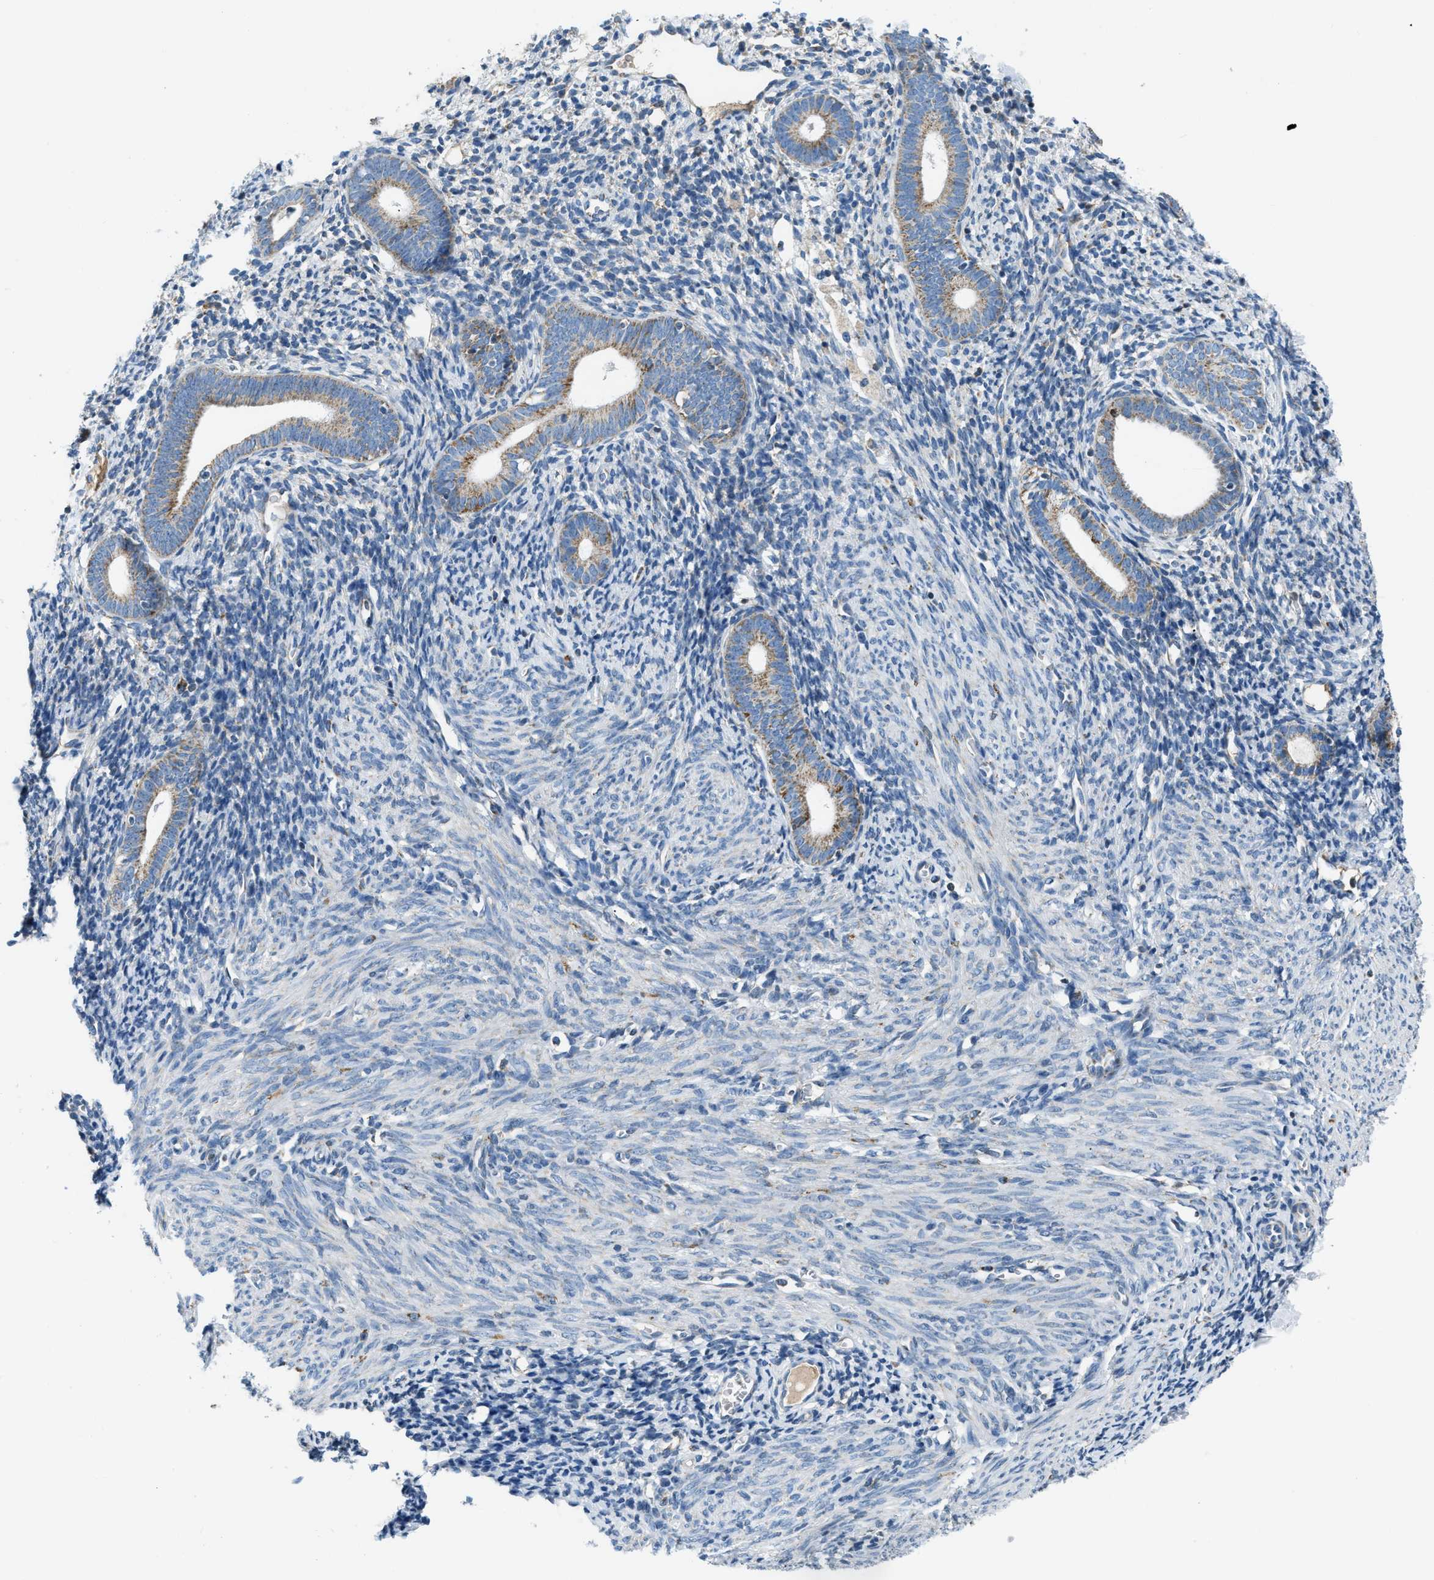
{"staining": {"intensity": "moderate", "quantity": "<25%", "location": "cytoplasmic/membranous"}, "tissue": "endometrium", "cell_type": "Cells in endometrial stroma", "image_type": "normal", "snomed": [{"axis": "morphology", "description": "Normal tissue, NOS"}, {"axis": "morphology", "description": "Adenocarcinoma, NOS"}, {"axis": "topography", "description": "Endometrium"}], "caption": "Protein expression analysis of benign human endometrium reveals moderate cytoplasmic/membranous staining in approximately <25% of cells in endometrial stroma. (brown staining indicates protein expression, while blue staining denotes nuclei).", "gene": "ACADVL", "patient": {"sex": "female", "age": 57}}